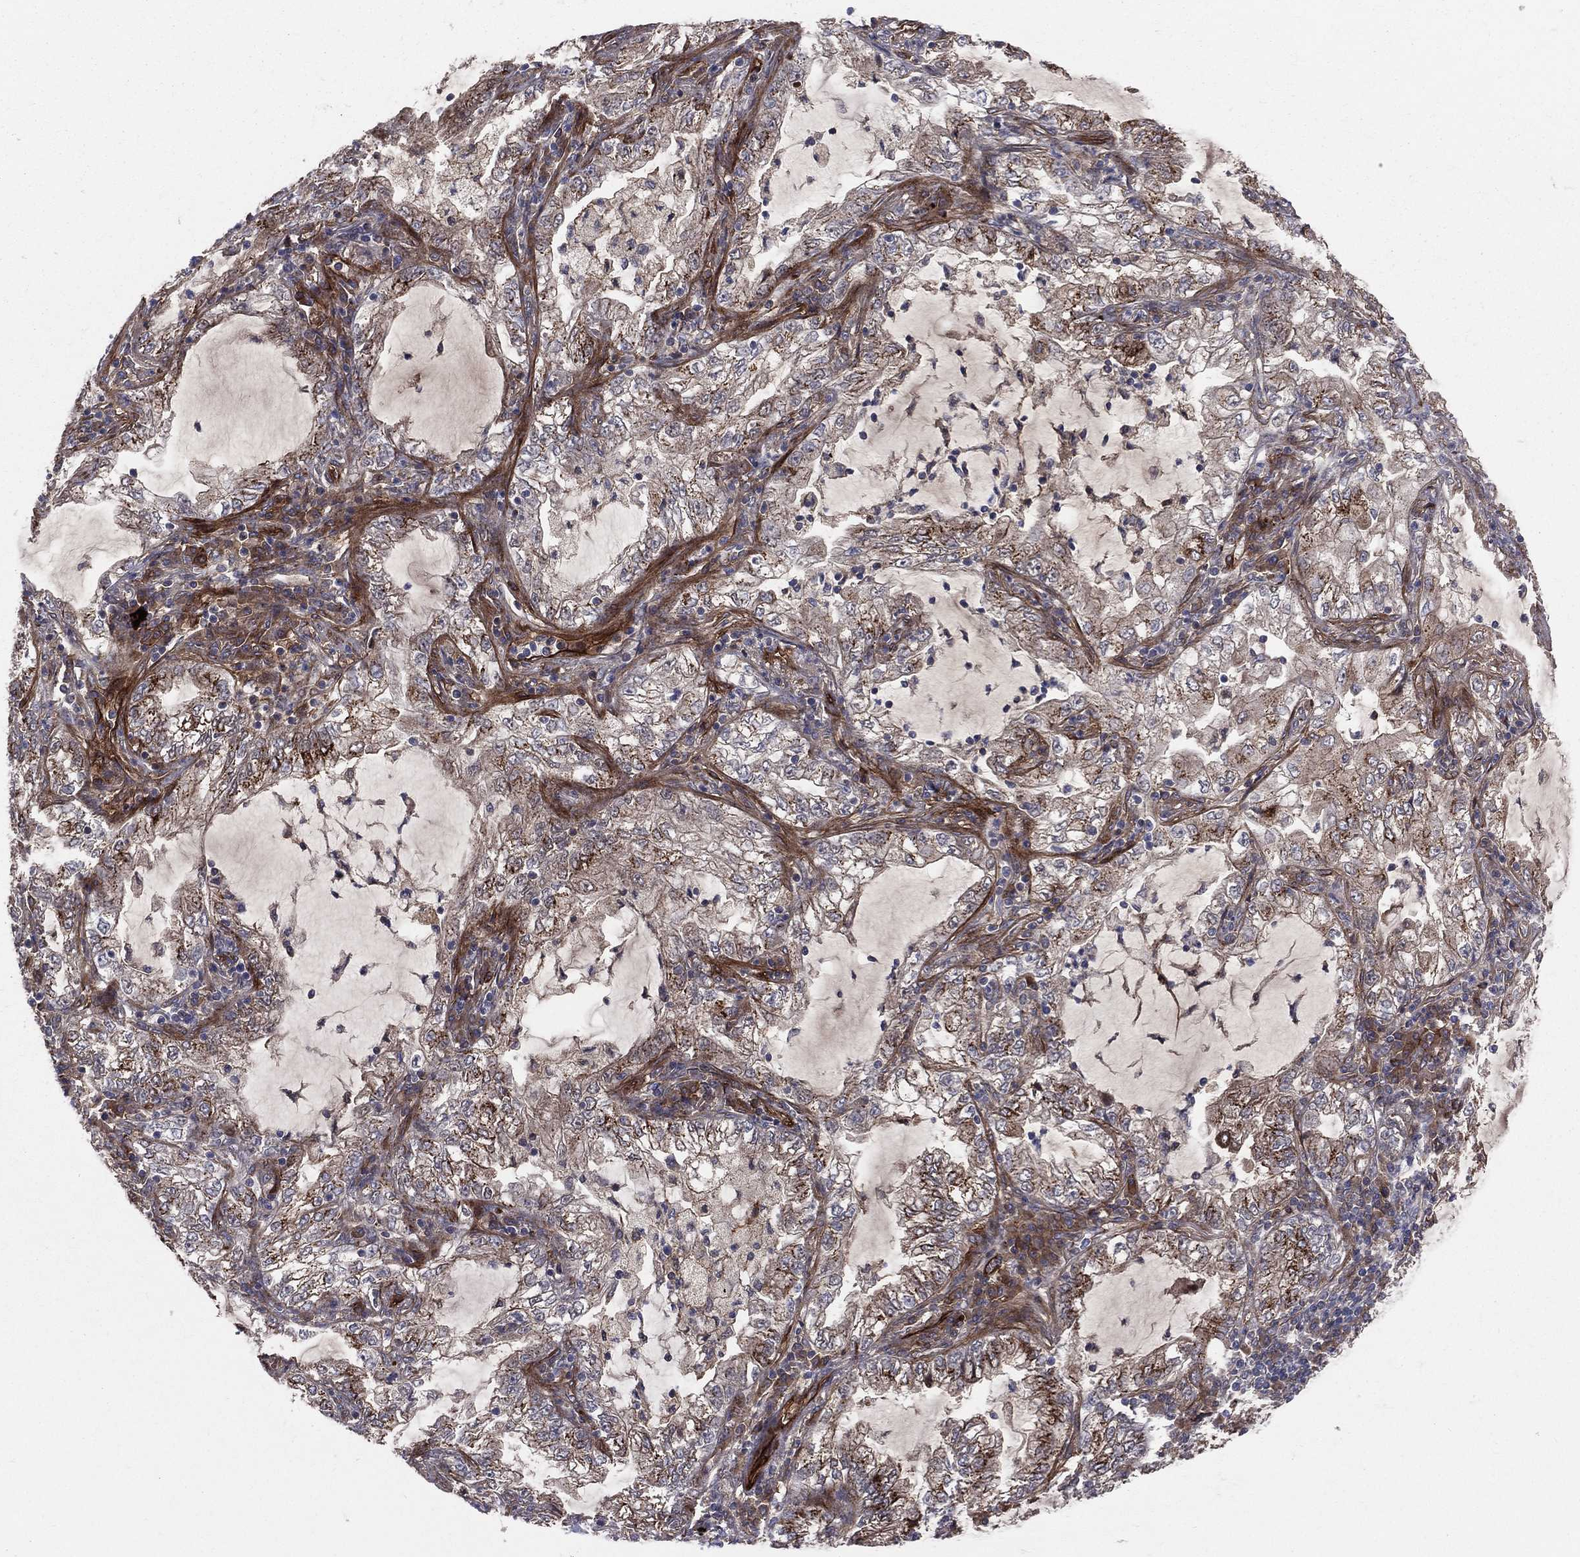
{"staining": {"intensity": "moderate", "quantity": ">75%", "location": "cytoplasmic/membranous"}, "tissue": "lung cancer", "cell_type": "Tumor cells", "image_type": "cancer", "snomed": [{"axis": "morphology", "description": "Adenocarcinoma, NOS"}, {"axis": "topography", "description": "Lung"}], "caption": "Brown immunohistochemical staining in lung adenocarcinoma demonstrates moderate cytoplasmic/membranous expression in approximately >75% of tumor cells.", "gene": "ENTPD1", "patient": {"sex": "female", "age": 73}}